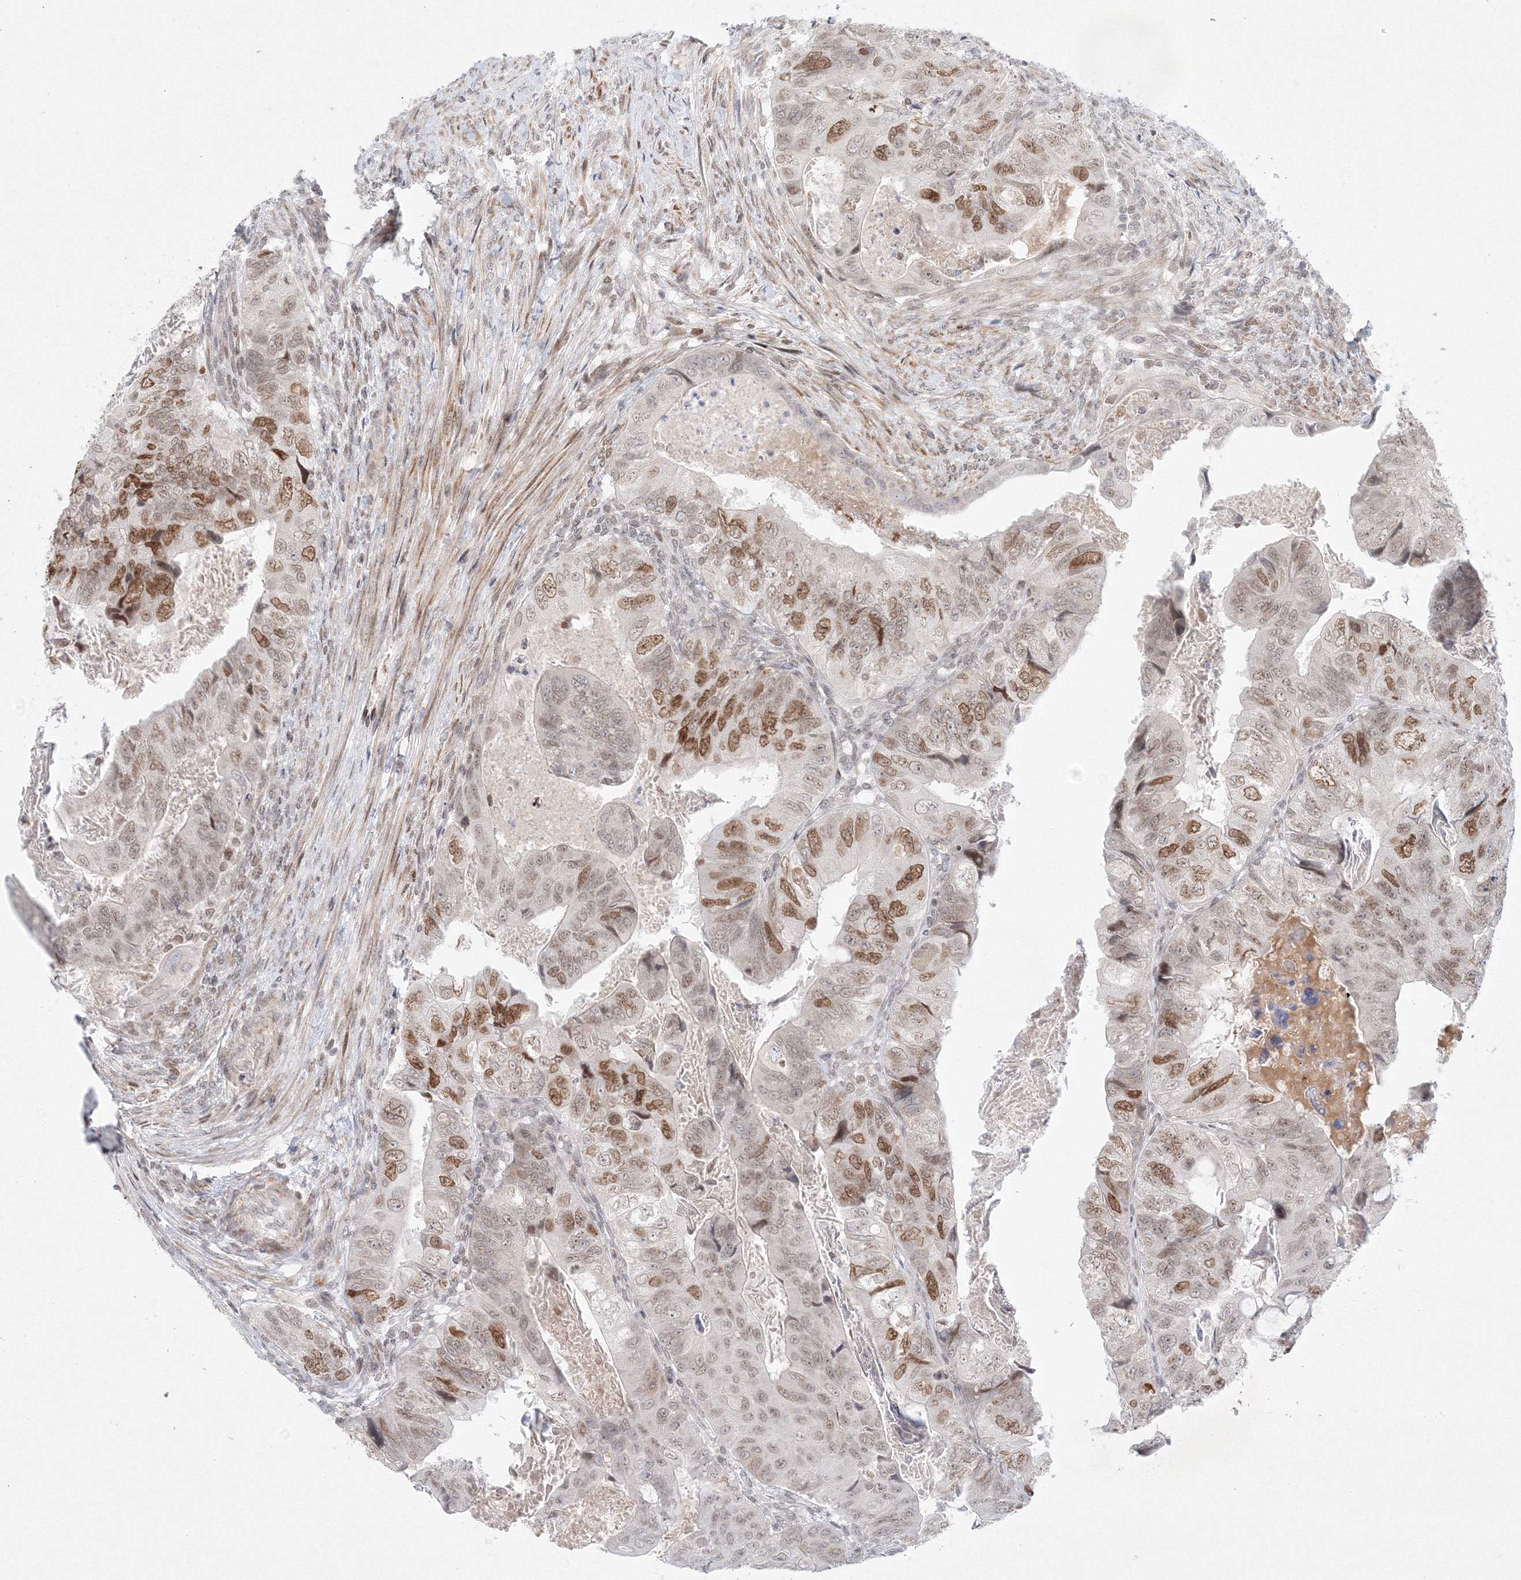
{"staining": {"intensity": "moderate", "quantity": "25%-75%", "location": "nuclear"}, "tissue": "colorectal cancer", "cell_type": "Tumor cells", "image_type": "cancer", "snomed": [{"axis": "morphology", "description": "Adenocarcinoma, NOS"}, {"axis": "topography", "description": "Rectum"}], "caption": "DAB (3,3'-diaminobenzidine) immunohistochemical staining of human colorectal cancer (adenocarcinoma) exhibits moderate nuclear protein expression in approximately 25%-75% of tumor cells.", "gene": "KIF4A", "patient": {"sex": "male", "age": 63}}